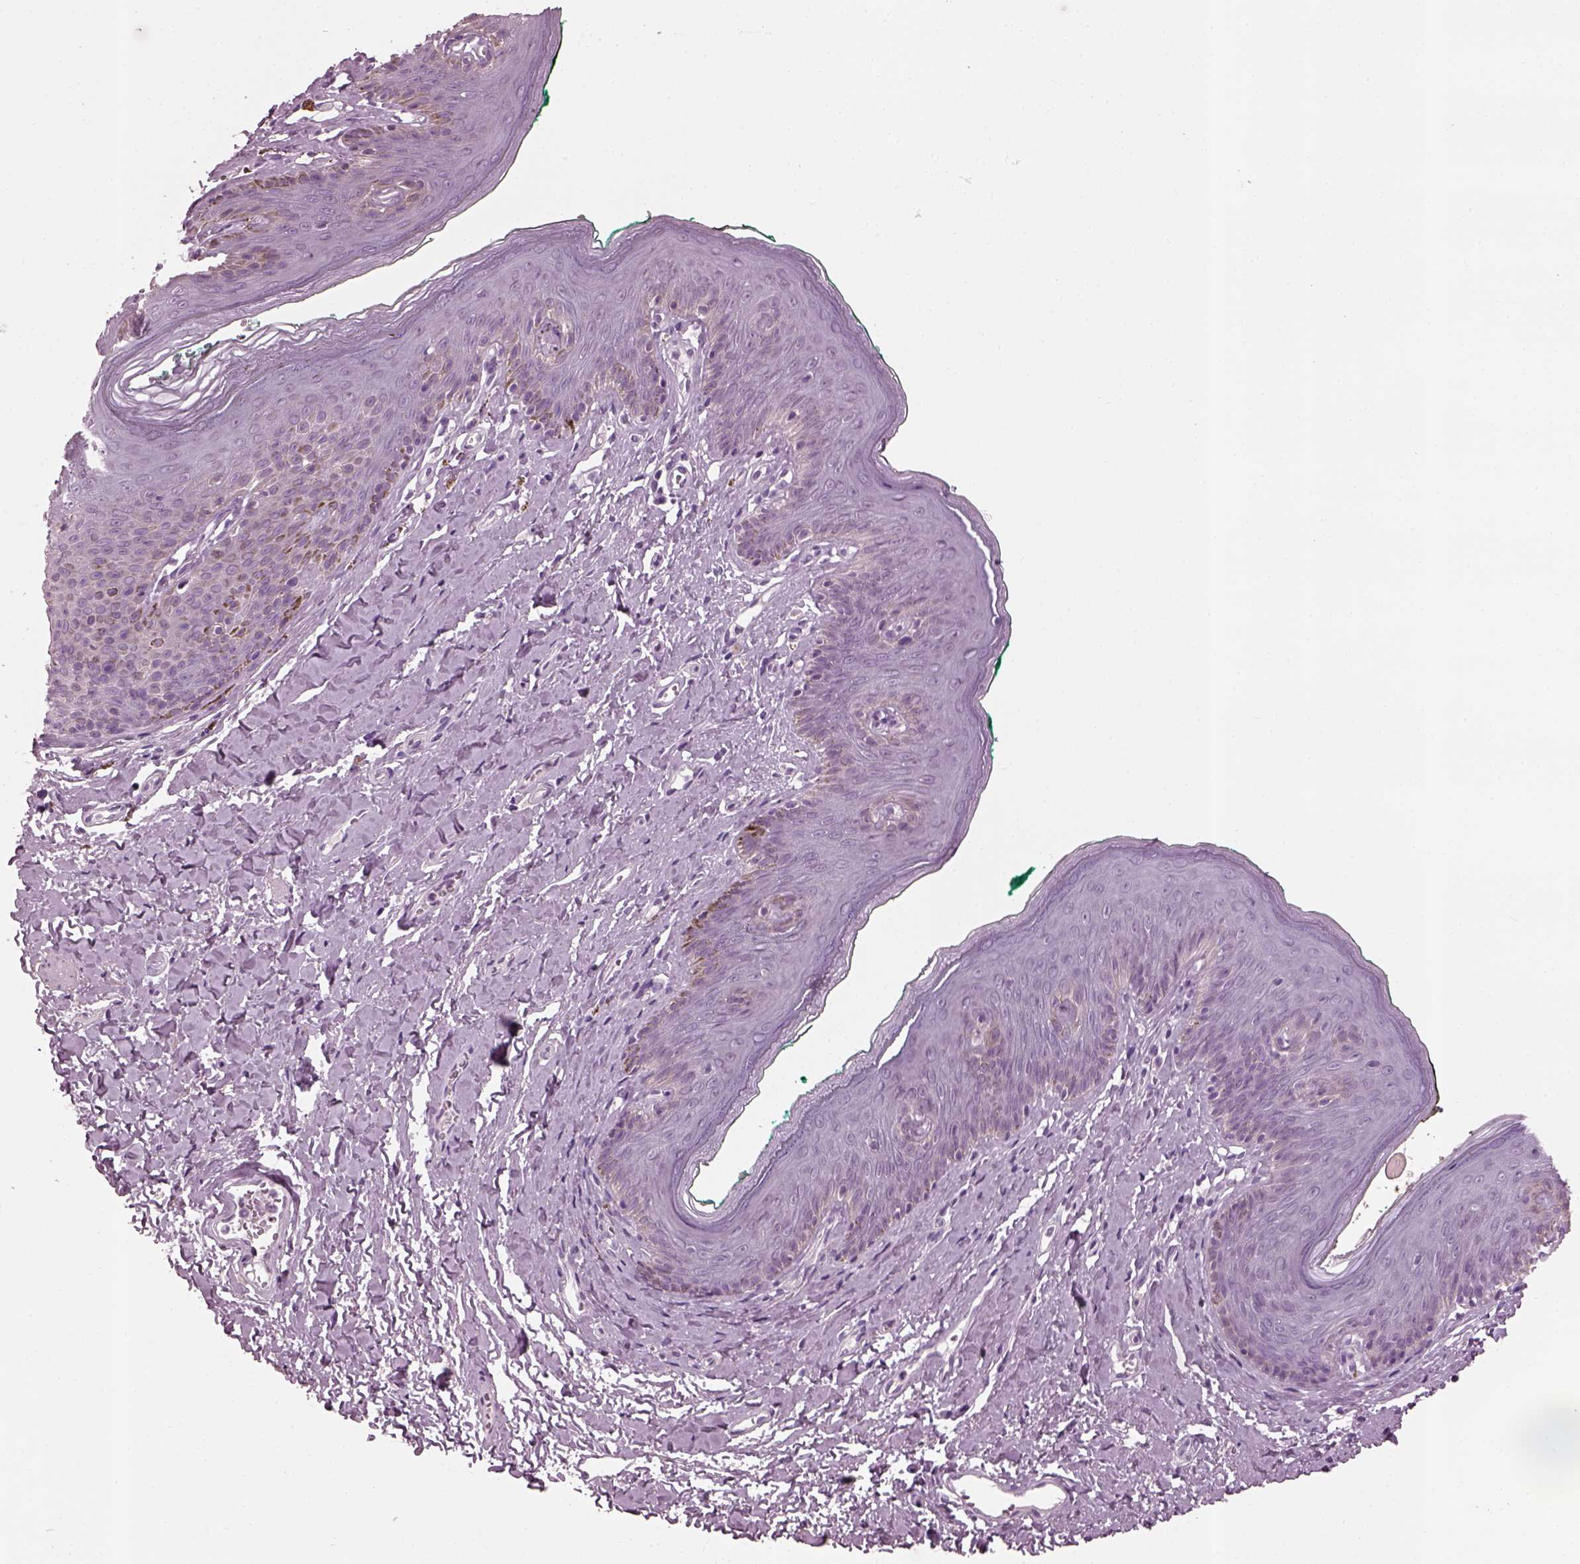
{"staining": {"intensity": "negative", "quantity": "none", "location": "none"}, "tissue": "skin", "cell_type": "Epidermal cells", "image_type": "normal", "snomed": [{"axis": "morphology", "description": "Normal tissue, NOS"}, {"axis": "topography", "description": "Vulva"}], "caption": "Unremarkable skin was stained to show a protein in brown. There is no significant staining in epidermal cells. (Brightfield microscopy of DAB (3,3'-diaminobenzidine) IHC at high magnification).", "gene": "SLC6A17", "patient": {"sex": "female", "age": 66}}